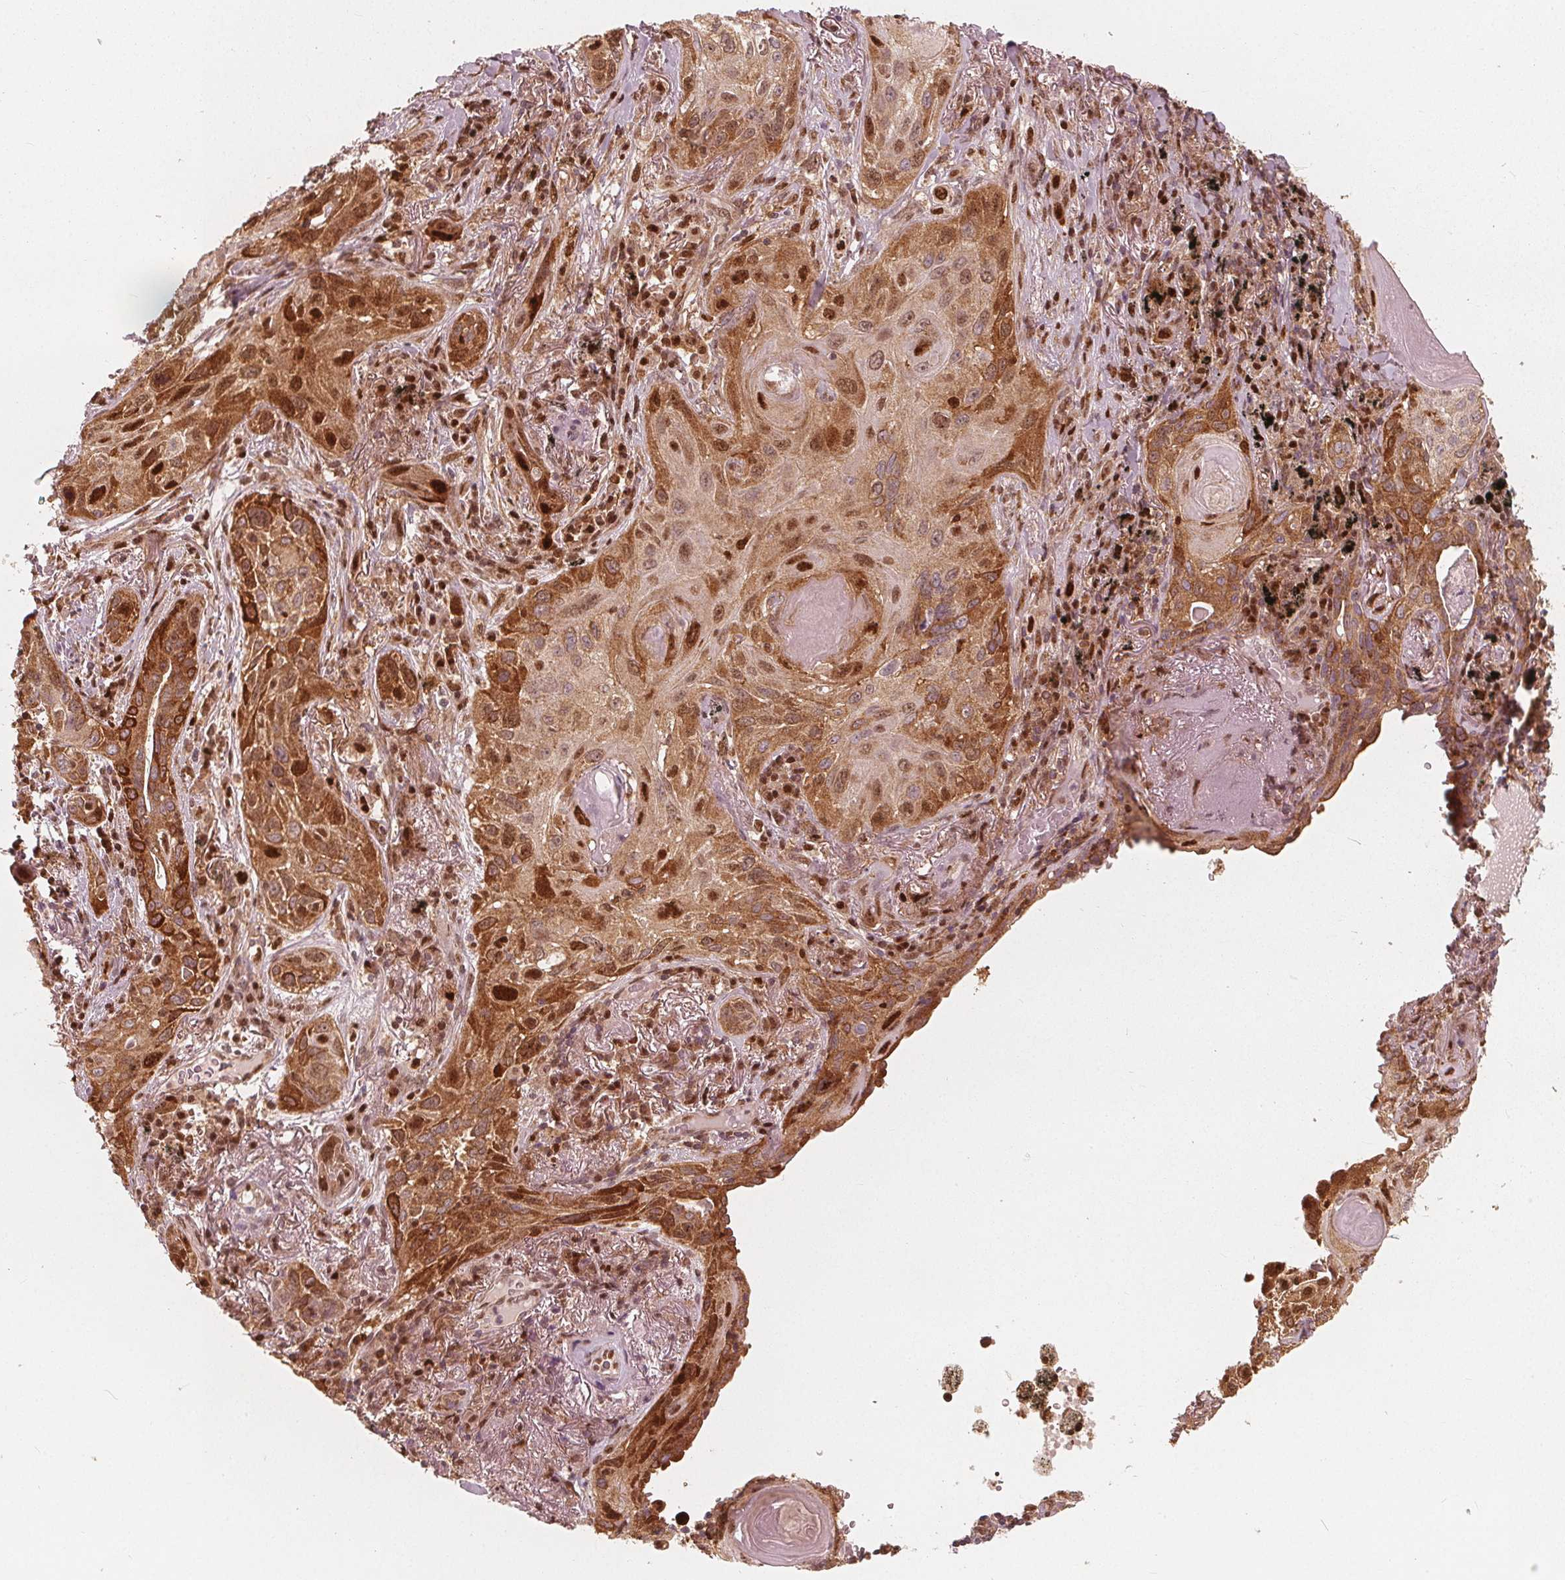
{"staining": {"intensity": "moderate", "quantity": ">75%", "location": "cytoplasmic/membranous,nuclear"}, "tissue": "lung cancer", "cell_type": "Tumor cells", "image_type": "cancer", "snomed": [{"axis": "morphology", "description": "Squamous cell carcinoma, NOS"}, {"axis": "topography", "description": "Lung"}], "caption": "A medium amount of moderate cytoplasmic/membranous and nuclear positivity is seen in about >75% of tumor cells in lung squamous cell carcinoma tissue. Nuclei are stained in blue.", "gene": "SQSTM1", "patient": {"sex": "male", "age": 79}}